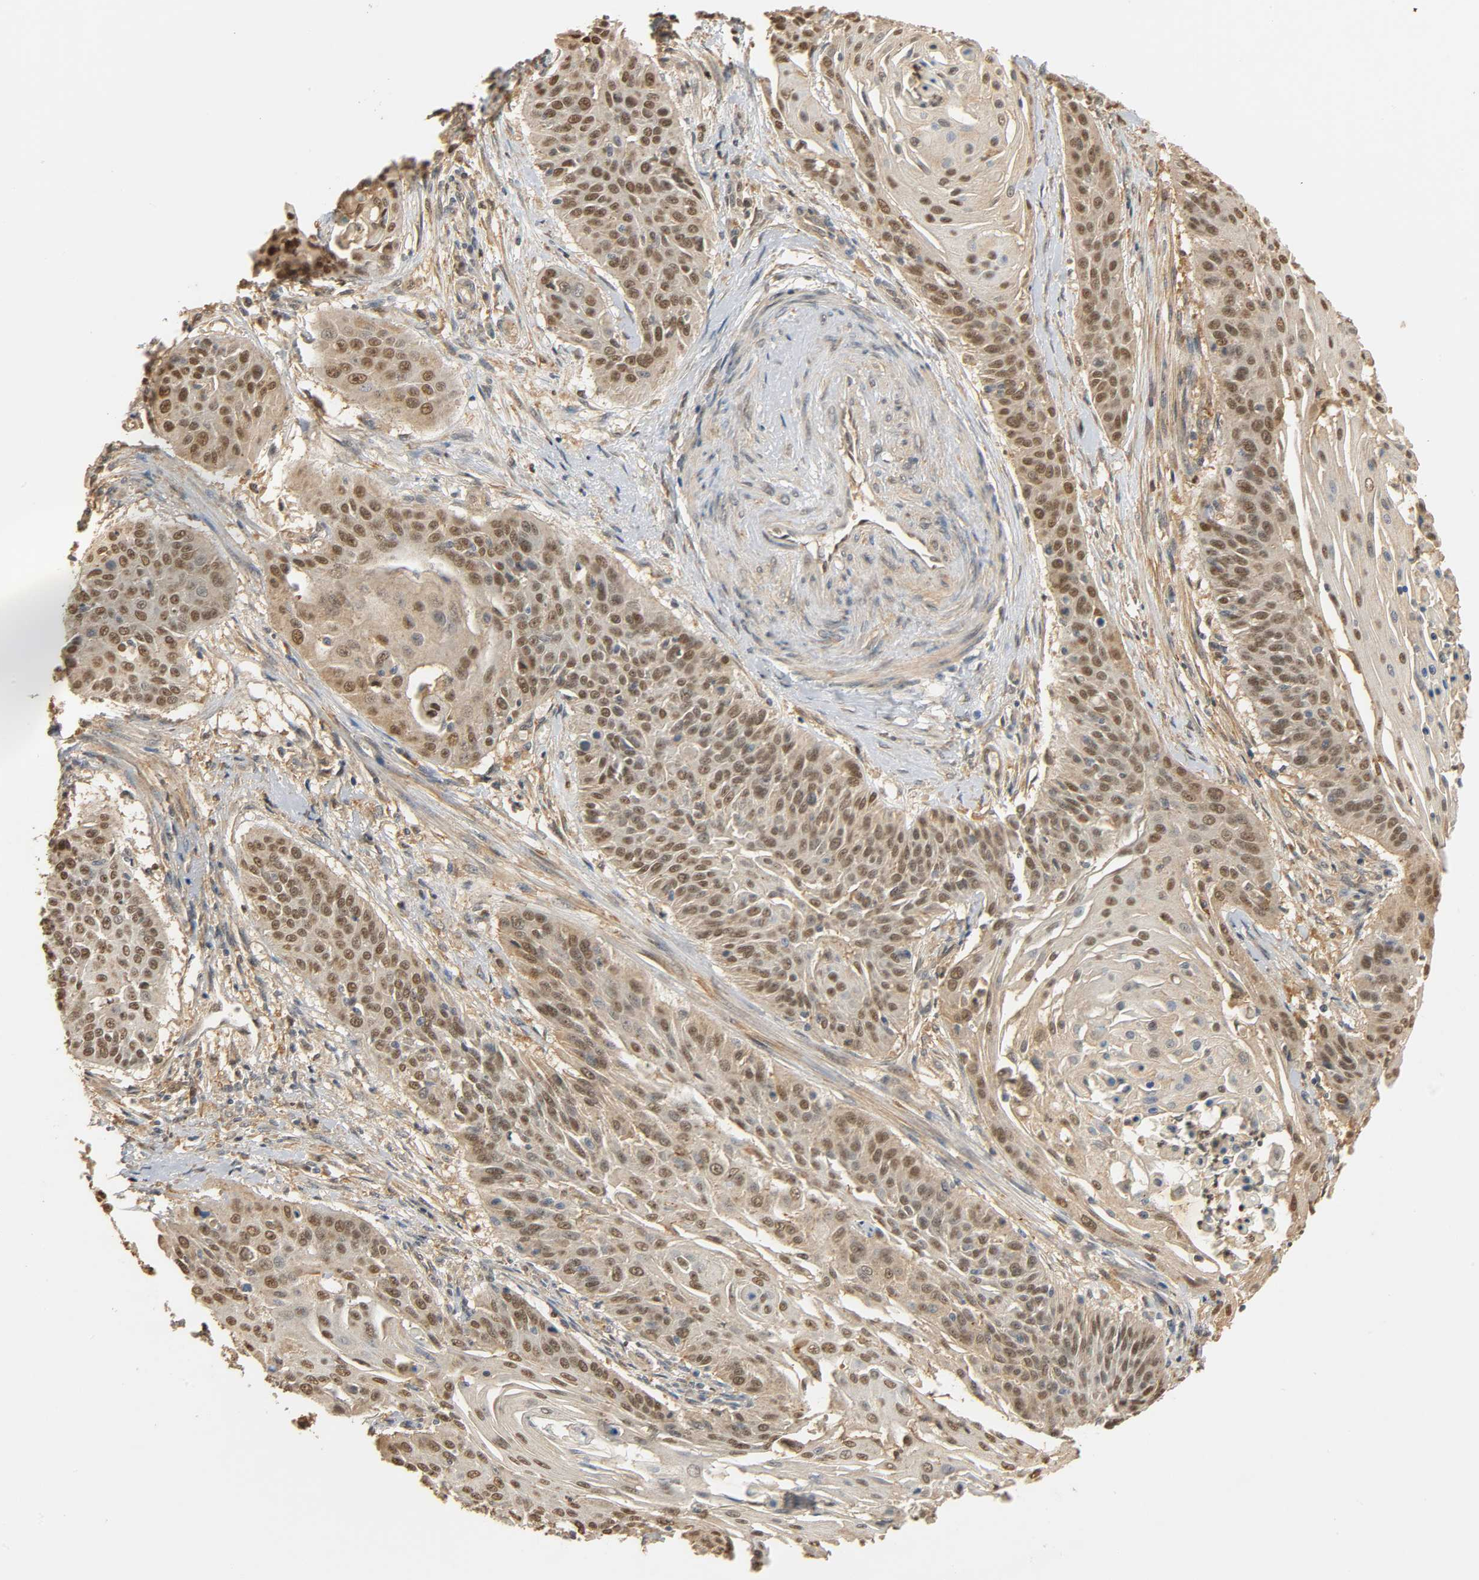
{"staining": {"intensity": "moderate", "quantity": ">75%", "location": "cytoplasmic/membranous,nuclear"}, "tissue": "cervical cancer", "cell_type": "Tumor cells", "image_type": "cancer", "snomed": [{"axis": "morphology", "description": "Squamous cell carcinoma, NOS"}, {"axis": "topography", "description": "Cervix"}], "caption": "The immunohistochemical stain highlights moderate cytoplasmic/membranous and nuclear staining in tumor cells of cervical squamous cell carcinoma tissue.", "gene": "ZFPM2", "patient": {"sex": "female", "age": 33}}